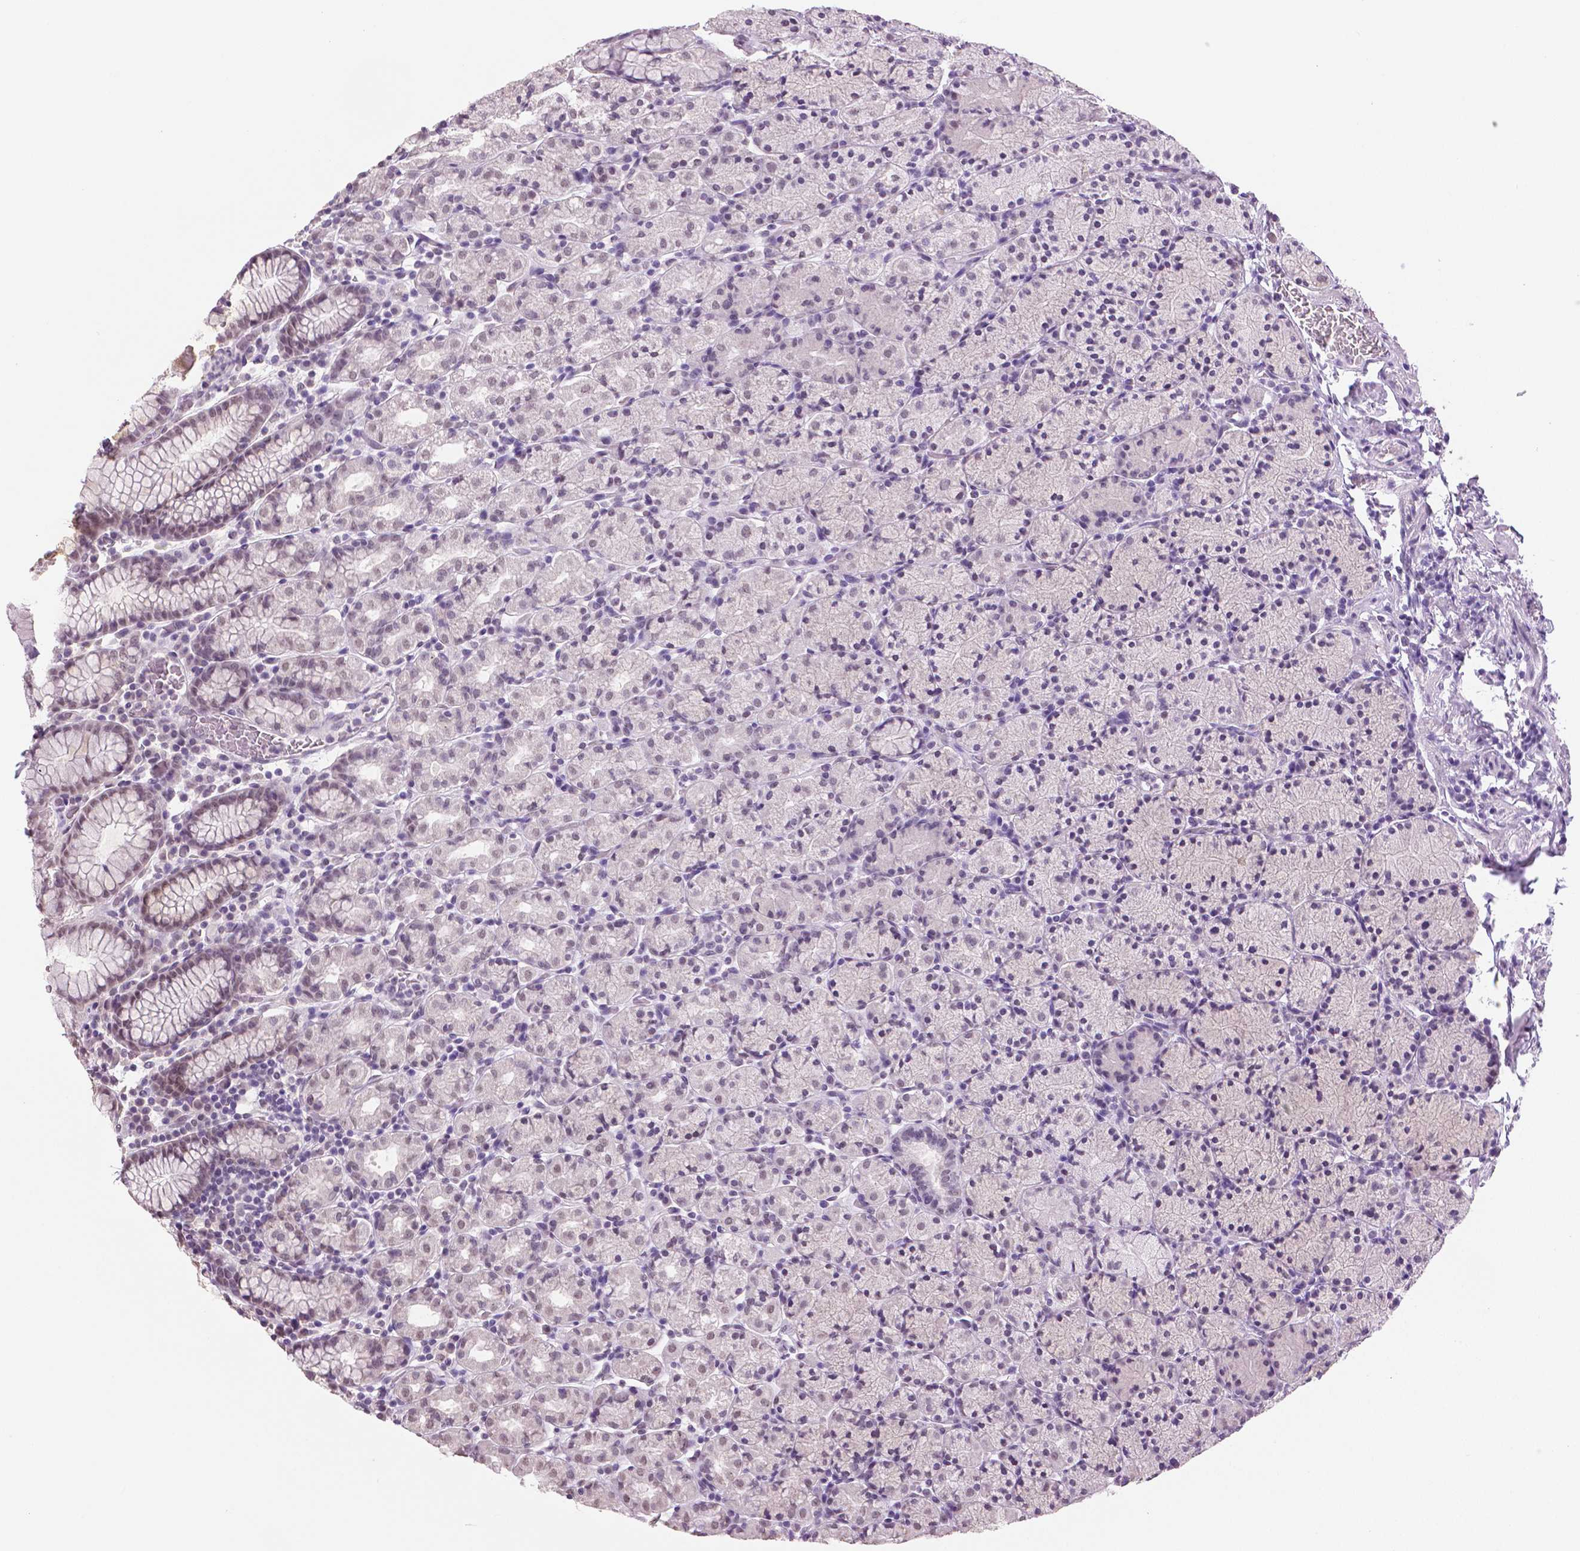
{"staining": {"intensity": "weak", "quantity": "25%-75%", "location": "nuclear"}, "tissue": "stomach", "cell_type": "Glandular cells", "image_type": "normal", "snomed": [{"axis": "morphology", "description": "Normal tissue, NOS"}, {"axis": "topography", "description": "Stomach, upper"}, {"axis": "topography", "description": "Stomach"}], "caption": "An immunohistochemistry histopathology image of normal tissue is shown. Protein staining in brown labels weak nuclear positivity in stomach within glandular cells.", "gene": "IGF2BP1", "patient": {"sex": "male", "age": 62}}